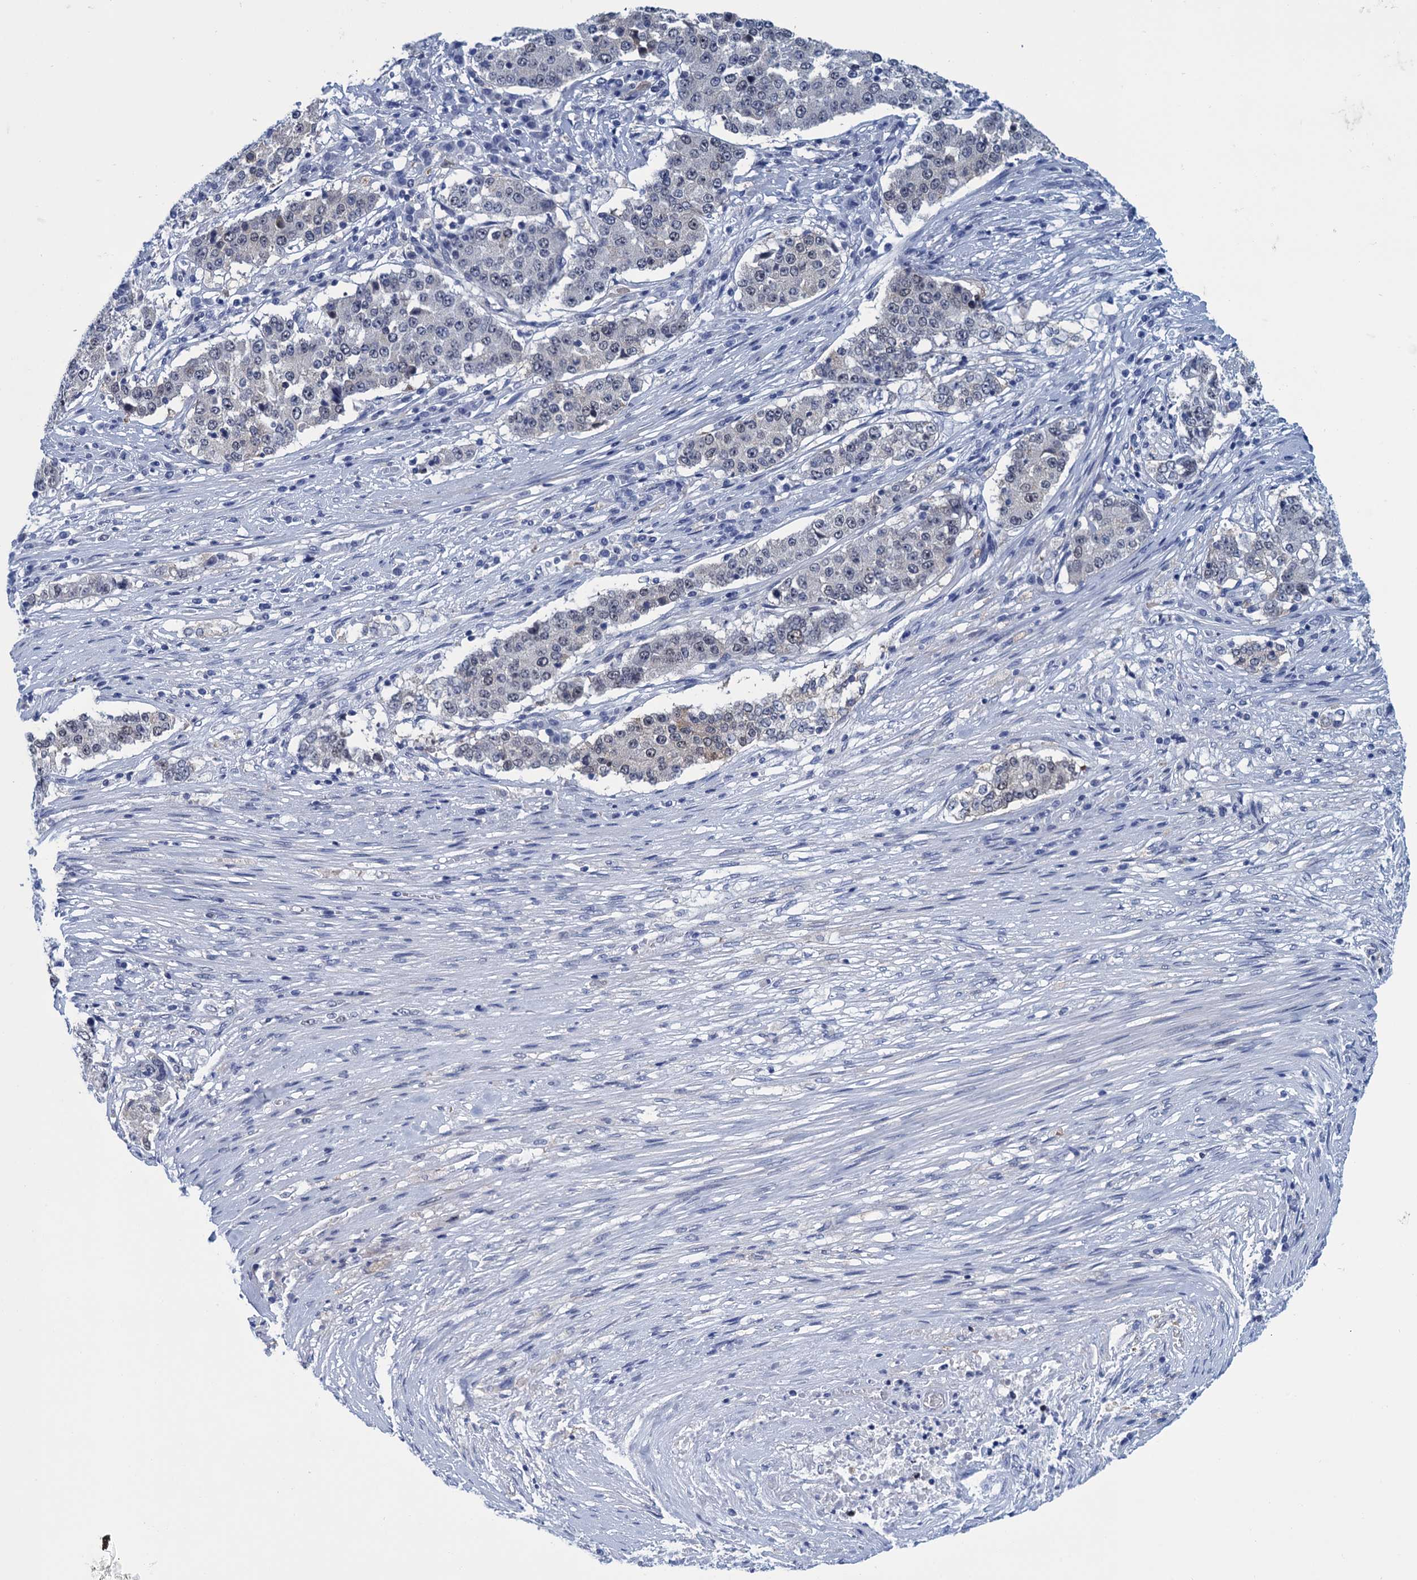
{"staining": {"intensity": "negative", "quantity": "none", "location": "none"}, "tissue": "stomach cancer", "cell_type": "Tumor cells", "image_type": "cancer", "snomed": [{"axis": "morphology", "description": "Adenocarcinoma, NOS"}, {"axis": "topography", "description": "Stomach"}], "caption": "Tumor cells show no significant protein staining in stomach adenocarcinoma.", "gene": "GINS3", "patient": {"sex": "male", "age": 59}}